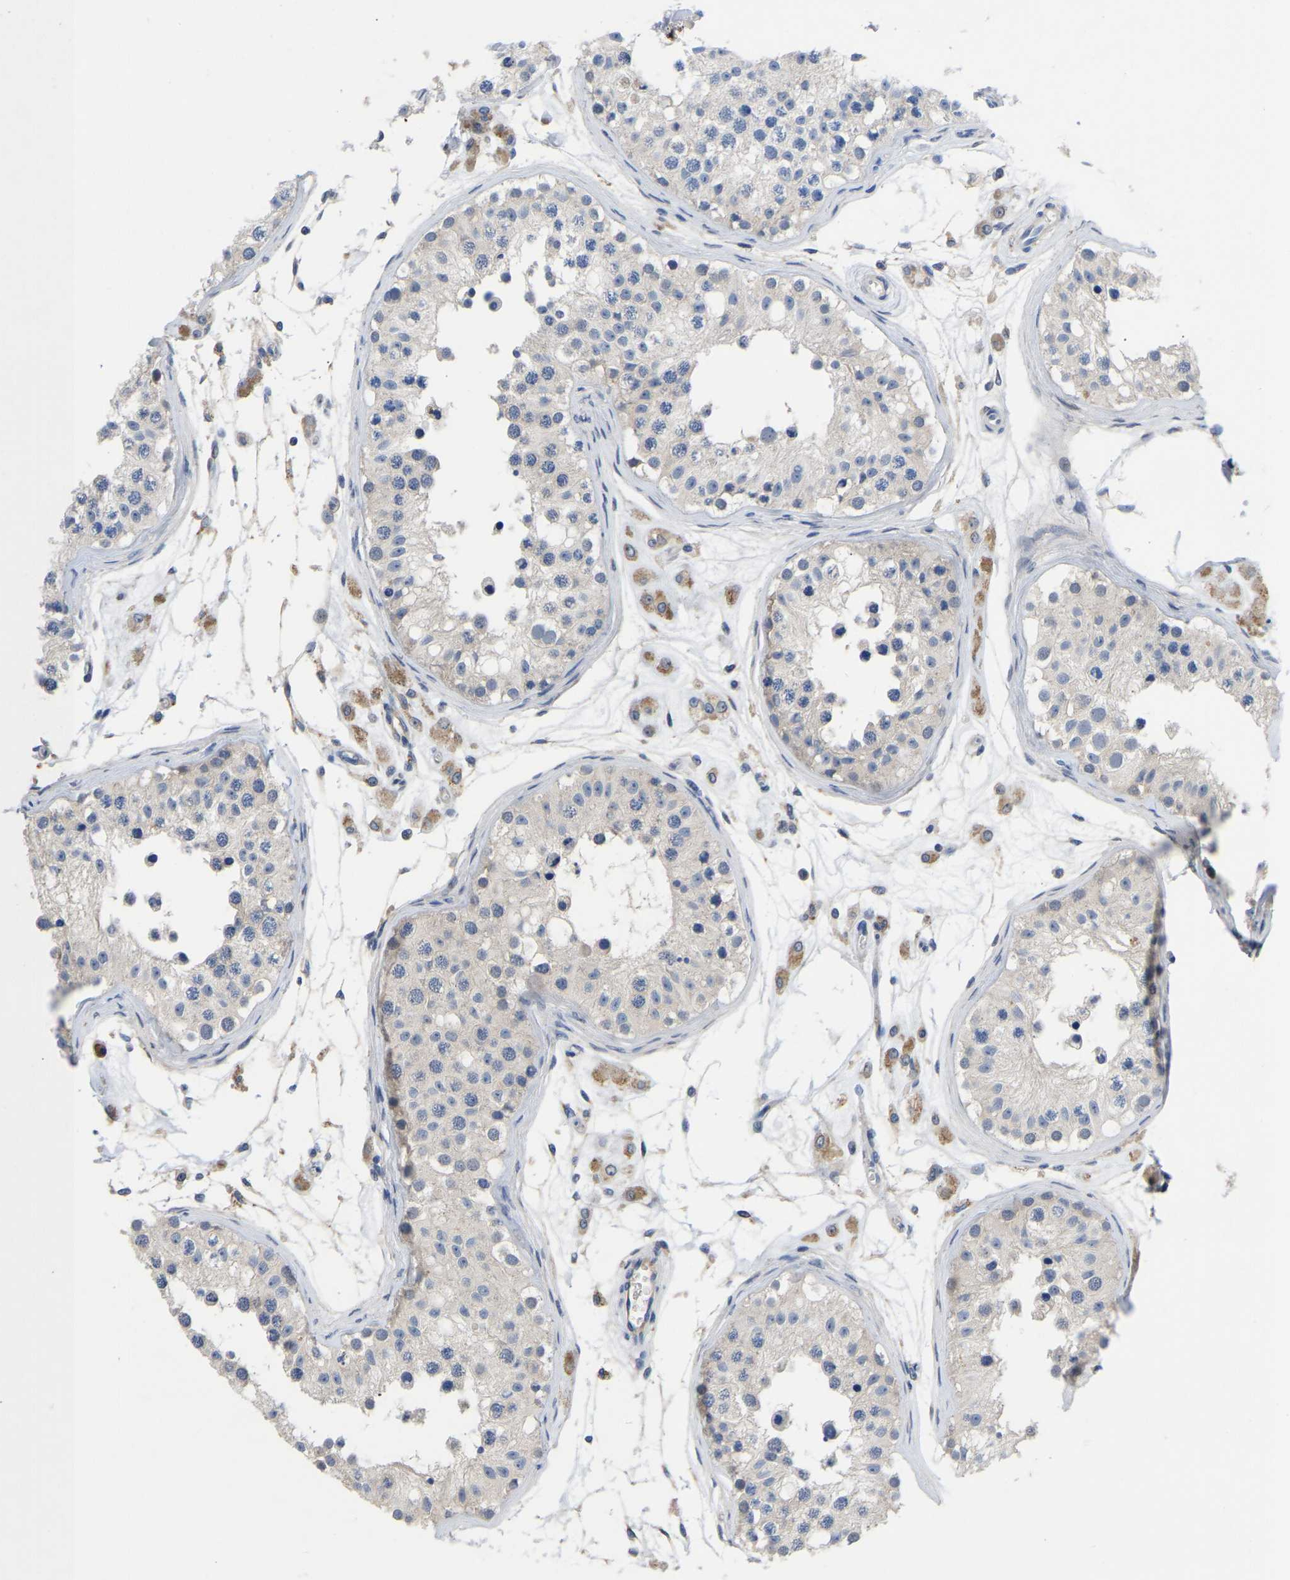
{"staining": {"intensity": "moderate", "quantity": "<25%", "location": "cytoplasmic/membranous"}, "tissue": "testis", "cell_type": "Cells in seminiferous ducts", "image_type": "normal", "snomed": [{"axis": "morphology", "description": "Normal tissue, NOS"}, {"axis": "morphology", "description": "Adenocarcinoma, metastatic, NOS"}, {"axis": "topography", "description": "Testis"}], "caption": "The micrograph demonstrates a brown stain indicating the presence of a protein in the cytoplasmic/membranous of cells in seminiferous ducts in testis.", "gene": "ABCA10", "patient": {"sex": "male", "age": 26}}